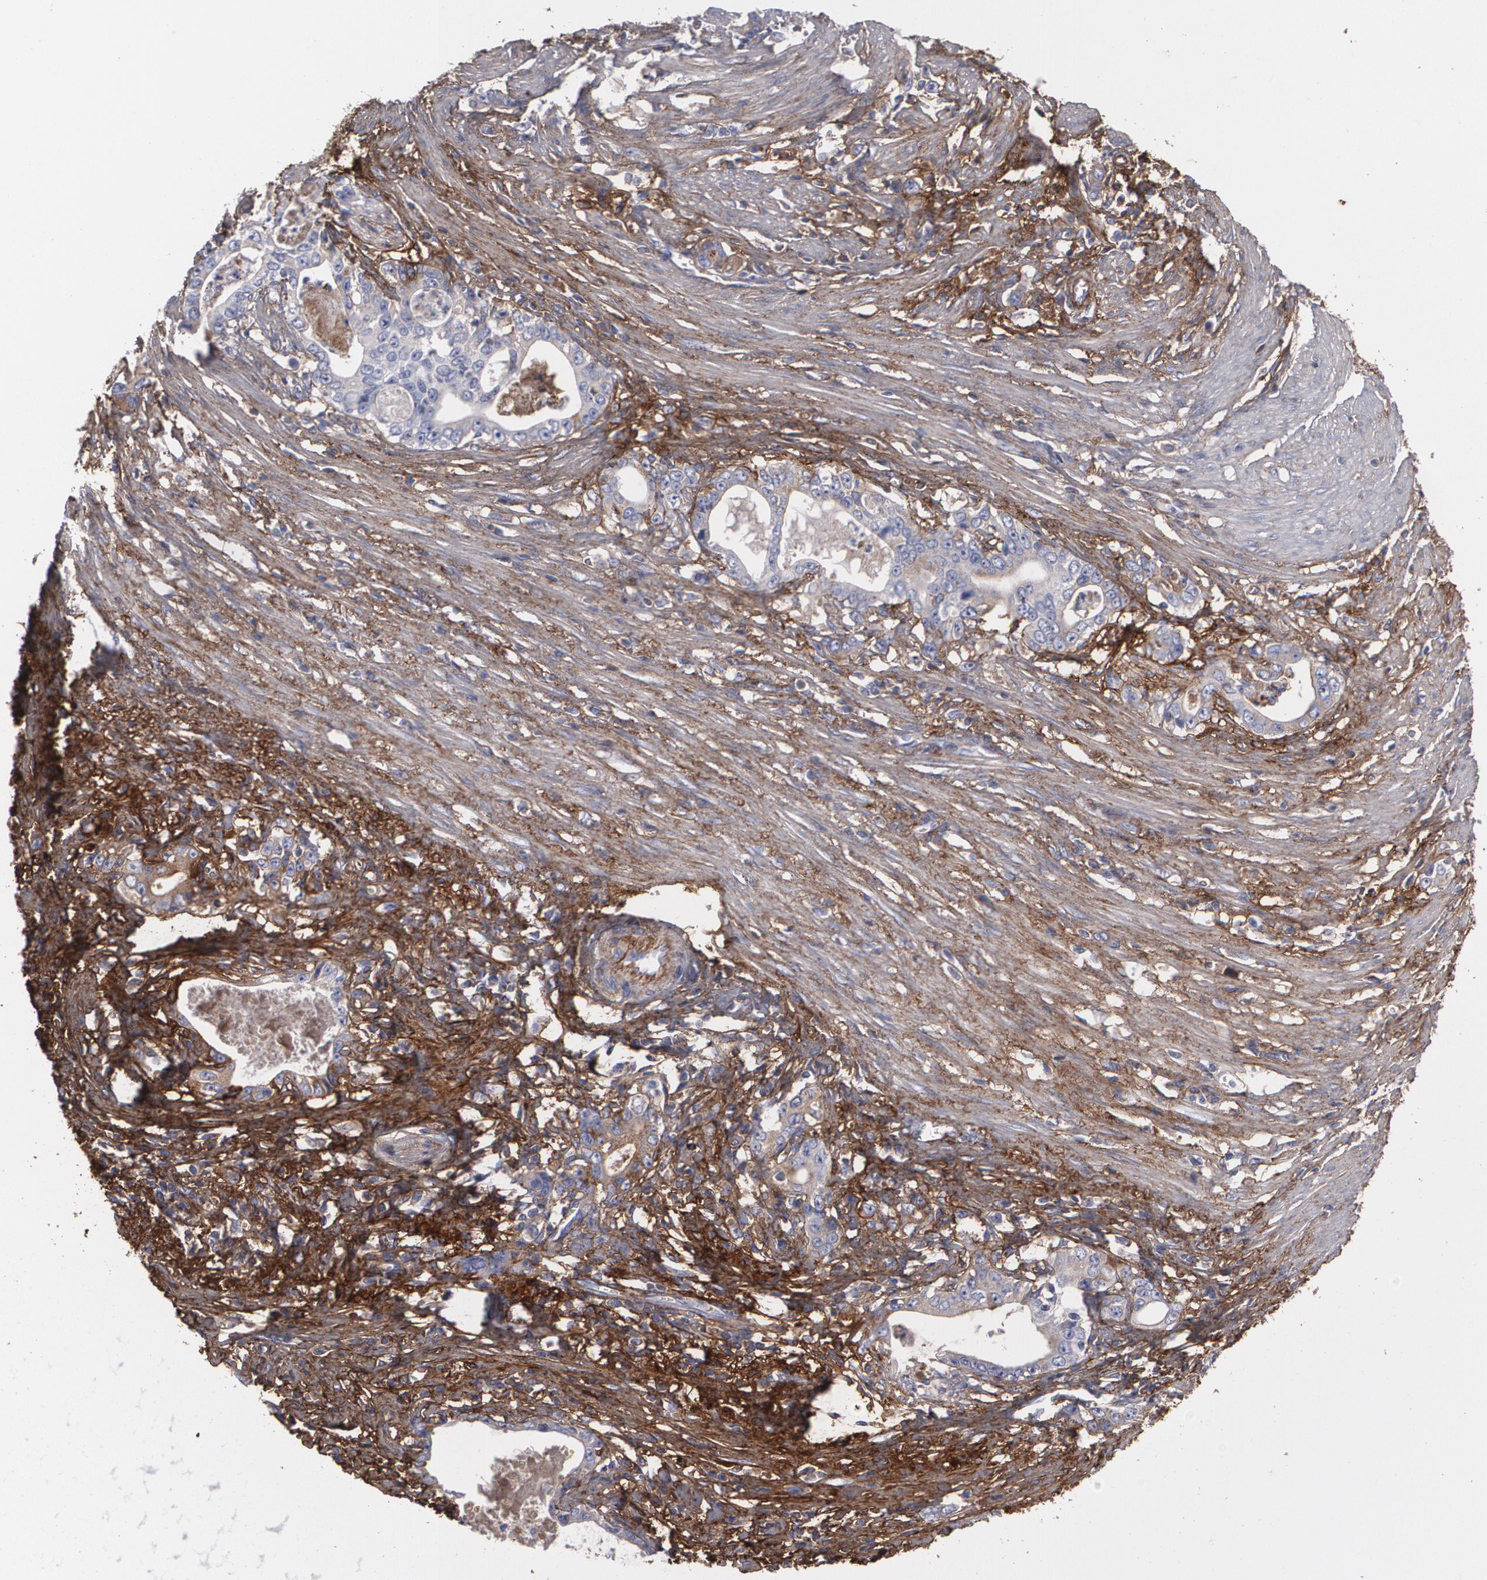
{"staining": {"intensity": "weak", "quantity": "25%-75%", "location": "cytoplasmic/membranous"}, "tissue": "stomach cancer", "cell_type": "Tumor cells", "image_type": "cancer", "snomed": [{"axis": "morphology", "description": "Adenocarcinoma, NOS"}, {"axis": "topography", "description": "Stomach, lower"}], "caption": "IHC photomicrograph of neoplastic tissue: human stomach cancer (adenocarcinoma) stained using immunohistochemistry (IHC) exhibits low levels of weak protein expression localized specifically in the cytoplasmic/membranous of tumor cells, appearing as a cytoplasmic/membranous brown color.", "gene": "FBLN1", "patient": {"sex": "female", "age": 72}}